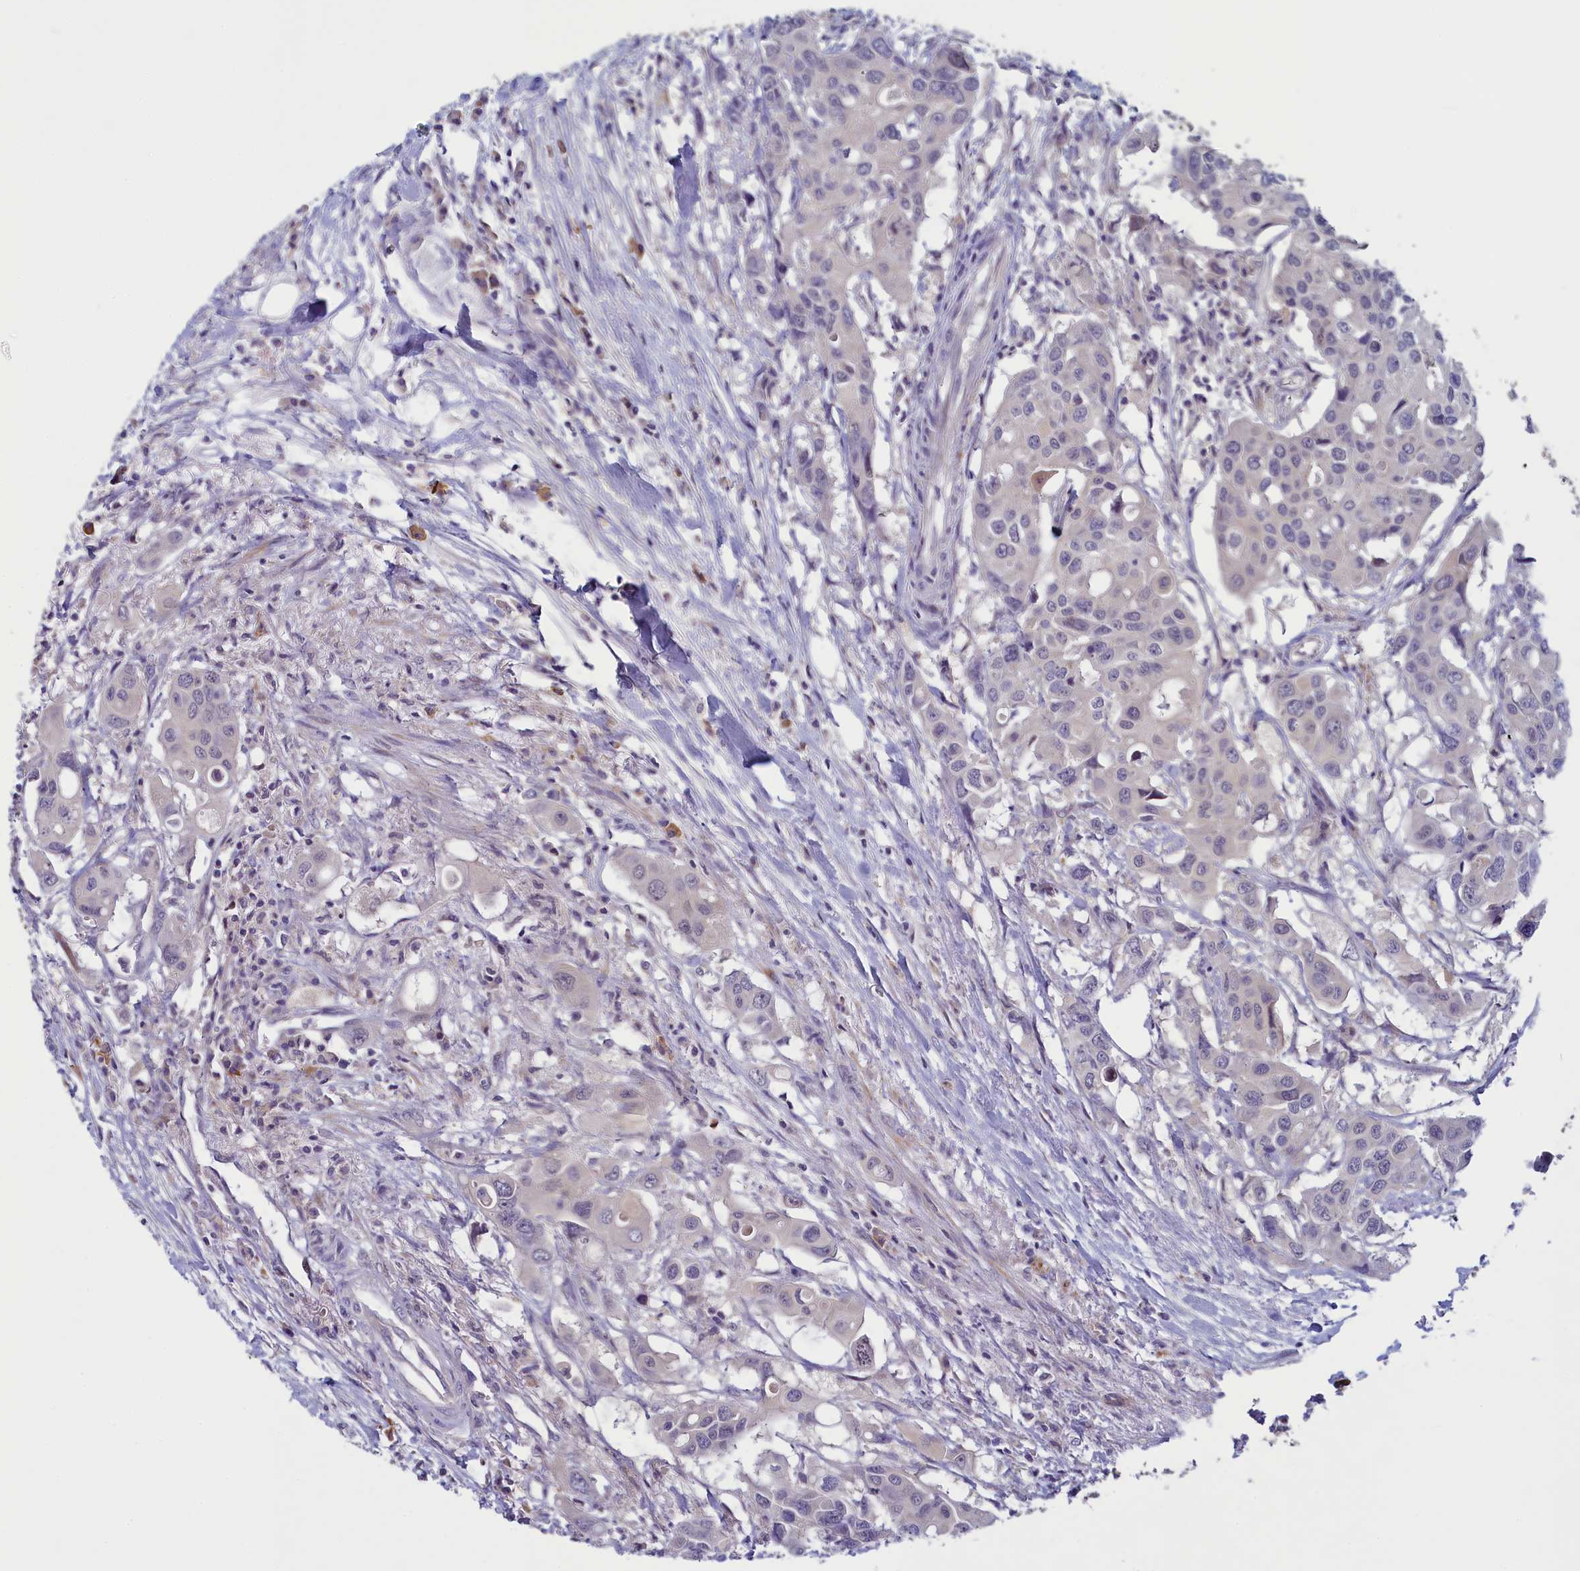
{"staining": {"intensity": "negative", "quantity": "none", "location": "none"}, "tissue": "colorectal cancer", "cell_type": "Tumor cells", "image_type": "cancer", "snomed": [{"axis": "morphology", "description": "Adenocarcinoma, NOS"}, {"axis": "topography", "description": "Colon"}], "caption": "The photomicrograph reveals no significant positivity in tumor cells of adenocarcinoma (colorectal).", "gene": "NUBP1", "patient": {"sex": "male", "age": 77}}